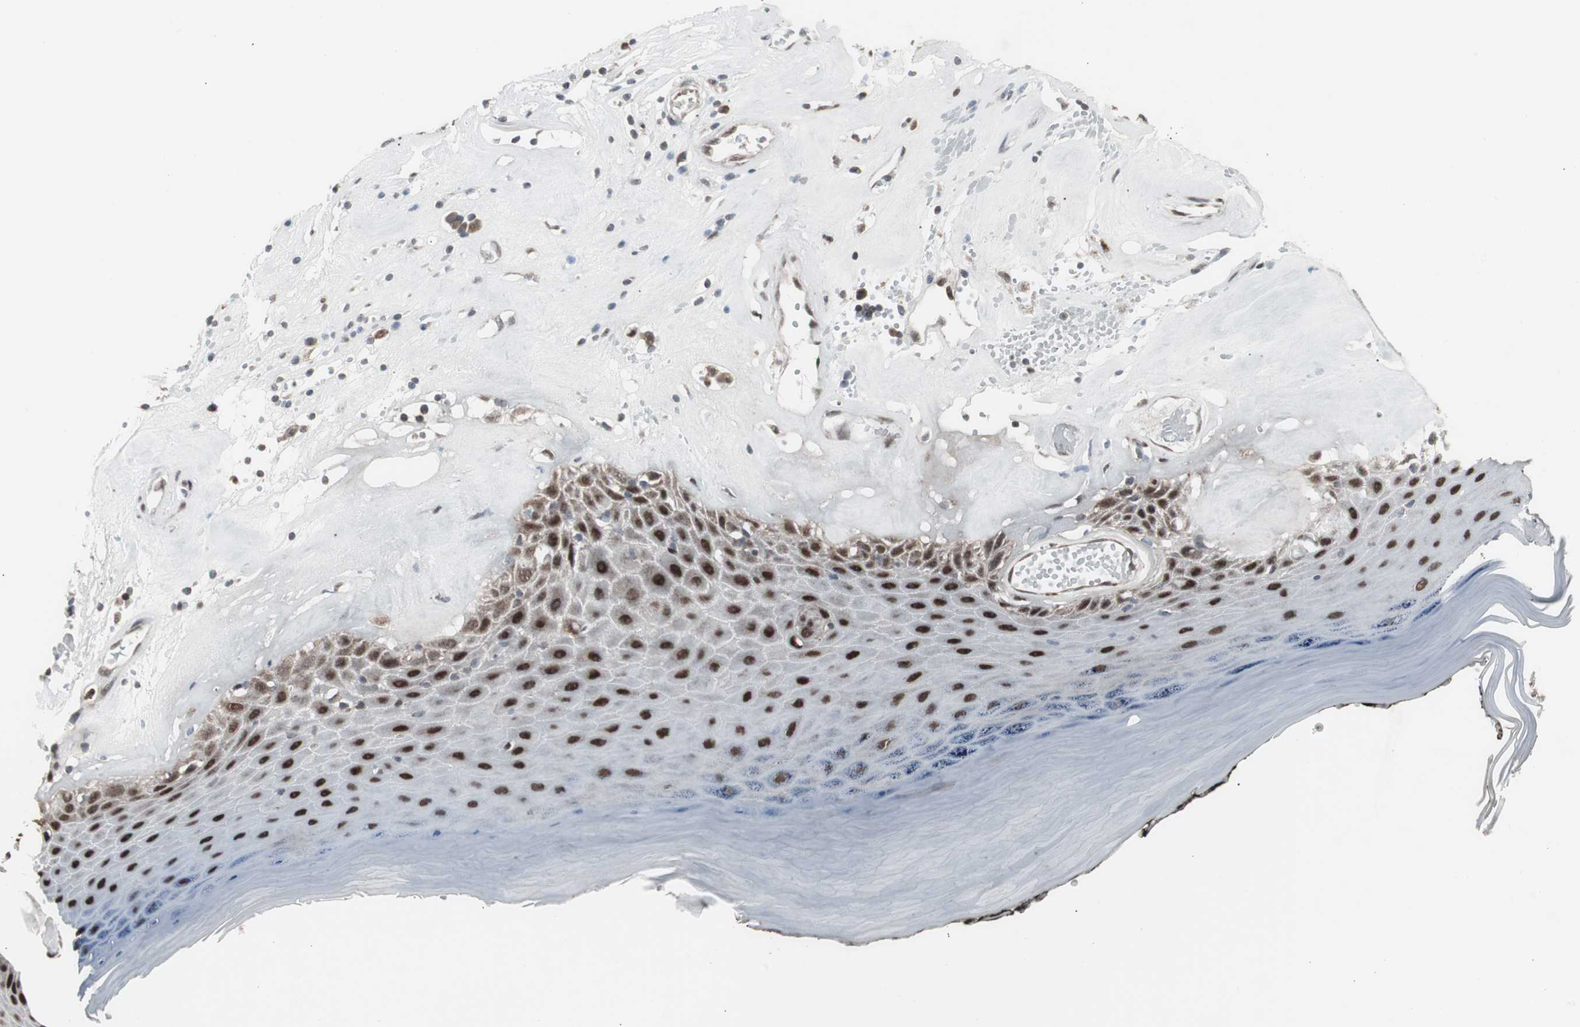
{"staining": {"intensity": "strong", "quantity": ">75%", "location": "nuclear"}, "tissue": "skin", "cell_type": "Epidermal cells", "image_type": "normal", "snomed": [{"axis": "morphology", "description": "Normal tissue, NOS"}, {"axis": "morphology", "description": "Inflammation, NOS"}, {"axis": "topography", "description": "Vulva"}], "caption": "A photomicrograph of skin stained for a protein exhibits strong nuclear brown staining in epidermal cells.", "gene": "RXRA", "patient": {"sex": "female", "age": 84}}